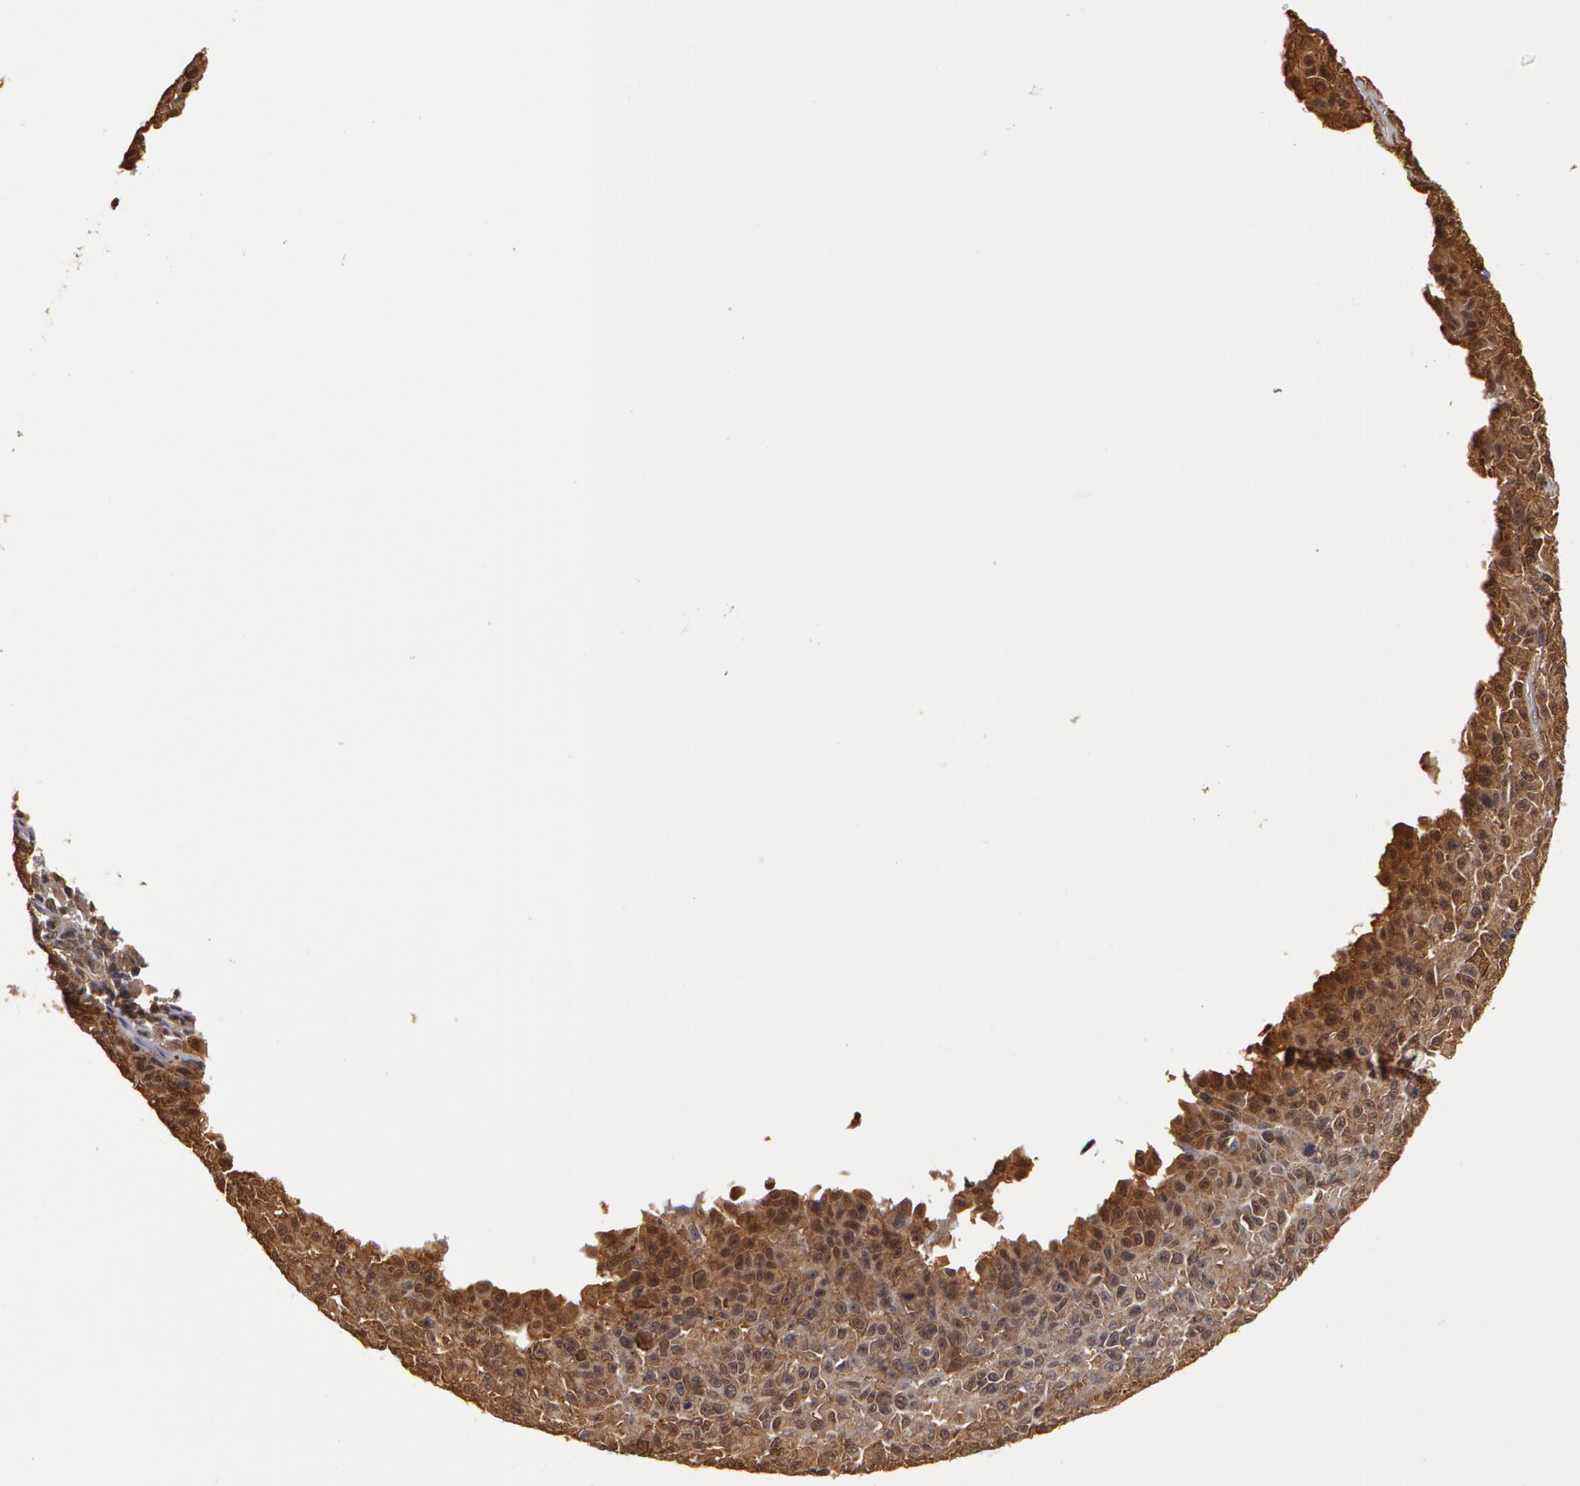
{"staining": {"intensity": "weak", "quantity": ">75%", "location": "cytoplasmic/membranous"}, "tissue": "melanoma", "cell_type": "Tumor cells", "image_type": "cancer", "snomed": [{"axis": "morphology", "description": "Malignant melanoma, NOS"}, {"axis": "topography", "description": "Skin"}], "caption": "Immunohistochemical staining of human malignant melanoma displays weak cytoplasmic/membranous protein staining in about >75% of tumor cells.", "gene": "AHSA1", "patient": {"sex": "male", "age": 64}}